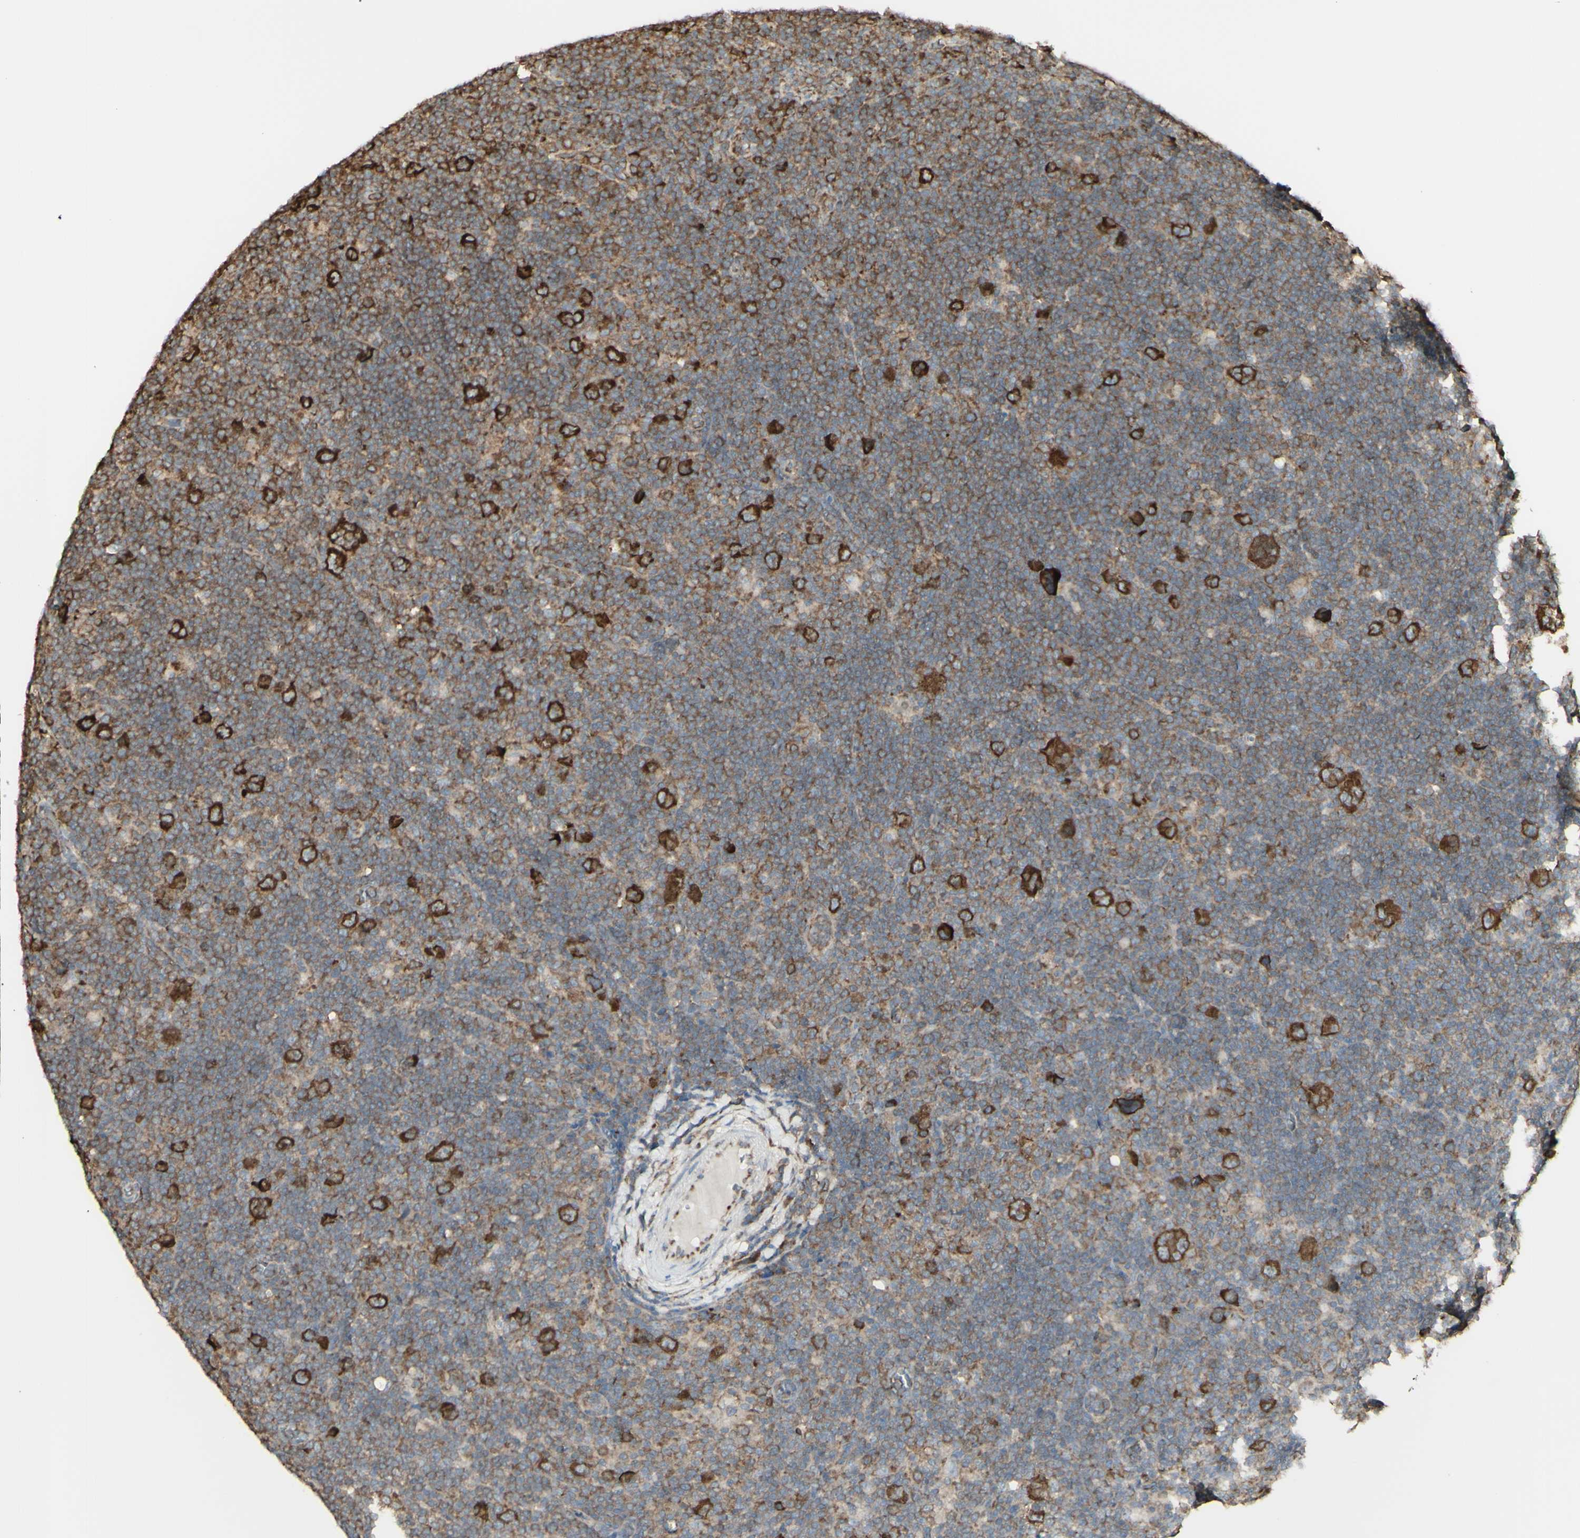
{"staining": {"intensity": "strong", "quantity": ">75%", "location": "cytoplasmic/membranous"}, "tissue": "lymphoma", "cell_type": "Tumor cells", "image_type": "cancer", "snomed": [{"axis": "morphology", "description": "Hodgkin's disease, NOS"}, {"axis": "topography", "description": "Lymph node"}], "caption": "High-power microscopy captured an immunohistochemistry (IHC) photomicrograph of lymphoma, revealing strong cytoplasmic/membranous expression in approximately >75% of tumor cells.", "gene": "EEF1B2", "patient": {"sex": "female", "age": 57}}